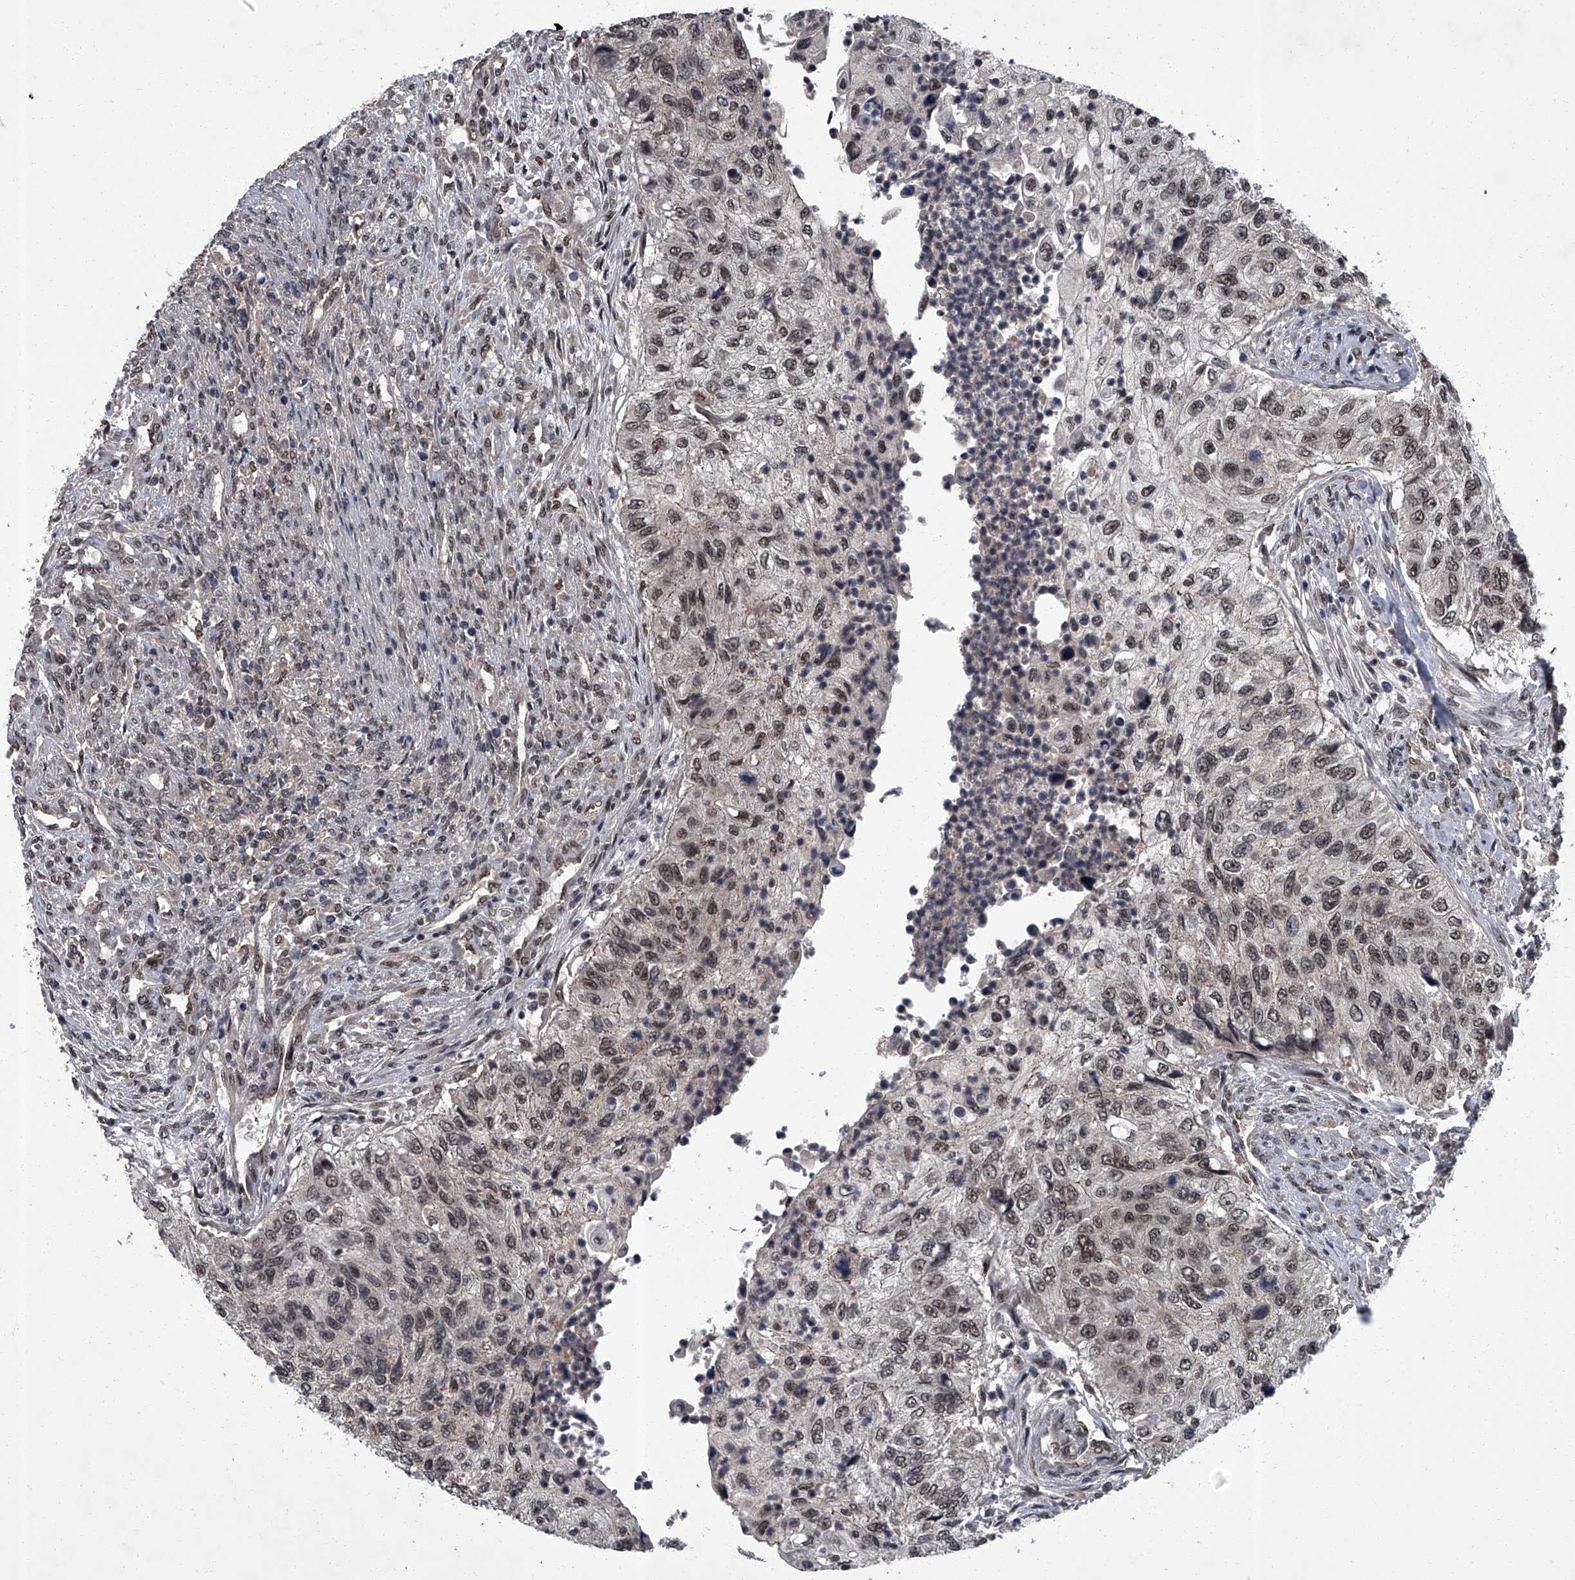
{"staining": {"intensity": "weak", "quantity": ">75%", "location": "nuclear"}, "tissue": "urothelial cancer", "cell_type": "Tumor cells", "image_type": "cancer", "snomed": [{"axis": "morphology", "description": "Urothelial carcinoma, High grade"}, {"axis": "topography", "description": "Urinary bladder"}], "caption": "This image shows immunohistochemistry staining of urothelial carcinoma (high-grade), with low weak nuclear expression in about >75% of tumor cells.", "gene": "ZNF518B", "patient": {"sex": "female", "age": 60}}